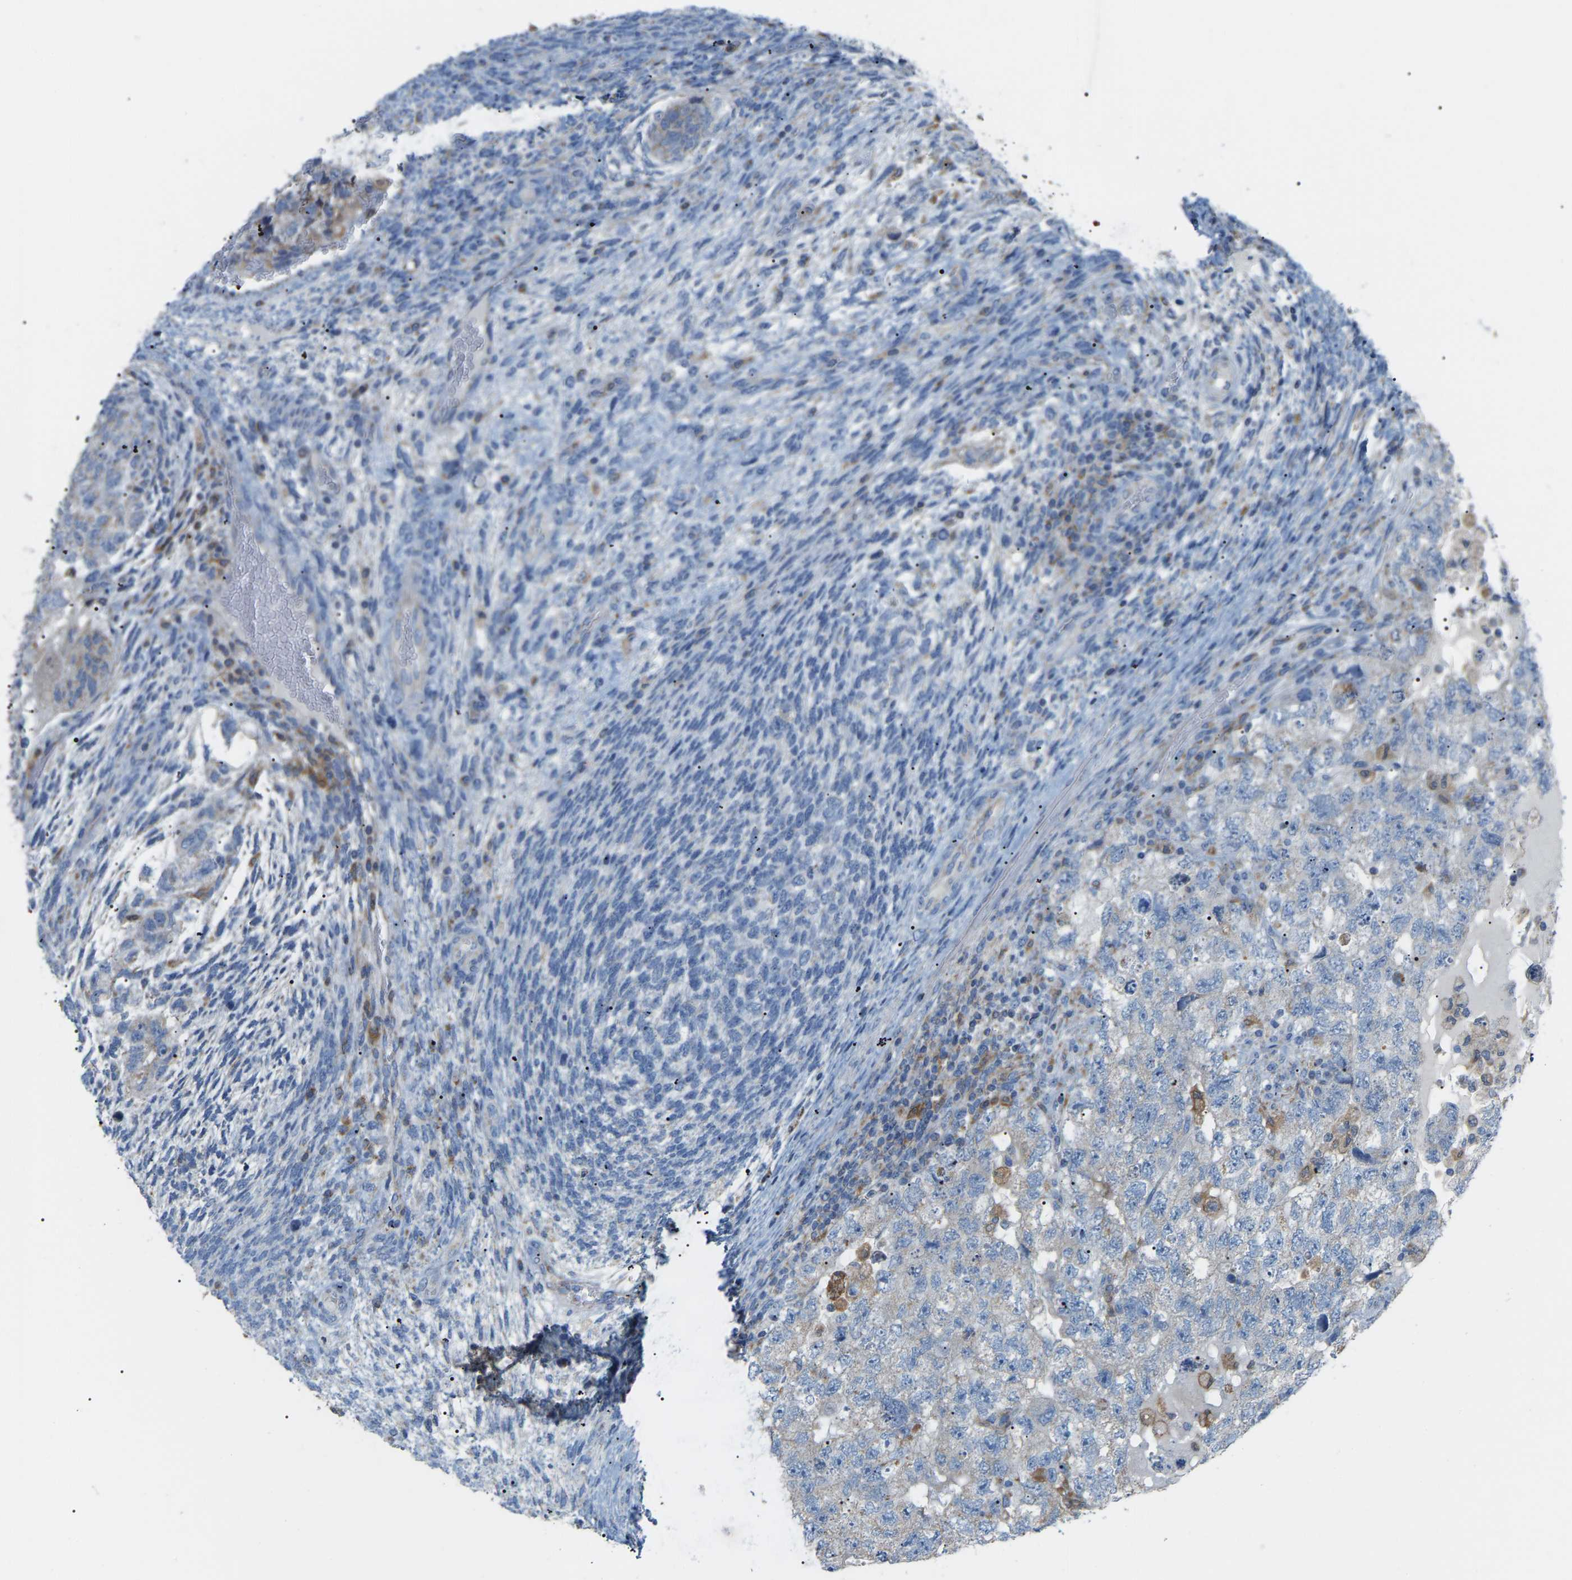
{"staining": {"intensity": "negative", "quantity": "none", "location": "none"}, "tissue": "testis cancer", "cell_type": "Tumor cells", "image_type": "cancer", "snomed": [{"axis": "morphology", "description": "Carcinoma, Embryonal, NOS"}, {"axis": "topography", "description": "Testis"}], "caption": "Tumor cells are negative for protein expression in human testis embryonal carcinoma.", "gene": "CROT", "patient": {"sex": "male", "age": 36}}